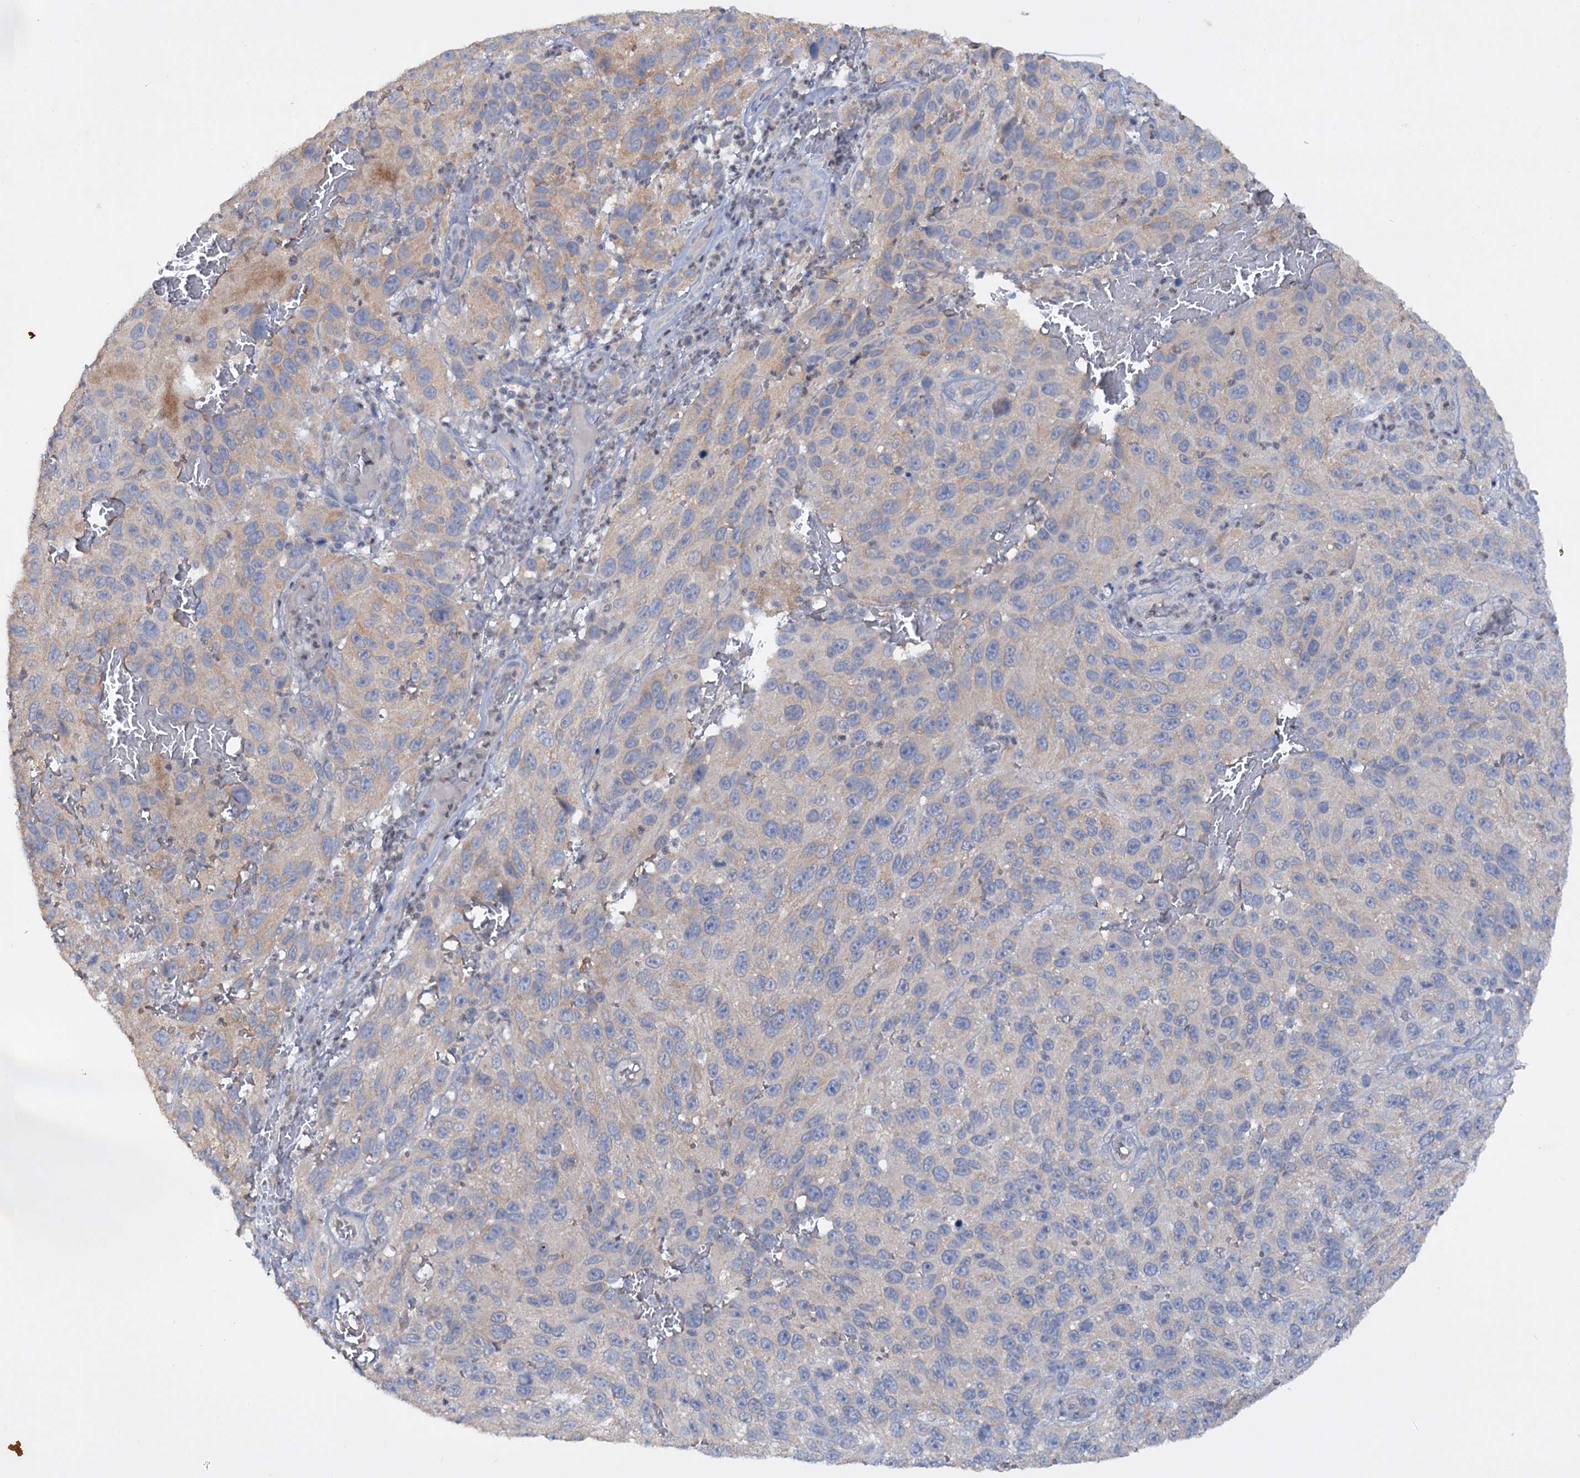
{"staining": {"intensity": "negative", "quantity": "none", "location": "none"}, "tissue": "melanoma", "cell_type": "Tumor cells", "image_type": "cancer", "snomed": [{"axis": "morphology", "description": "Malignant melanoma, NOS"}, {"axis": "topography", "description": "Skin"}], "caption": "IHC micrograph of neoplastic tissue: human malignant melanoma stained with DAB (3,3'-diaminobenzidine) demonstrates no significant protein expression in tumor cells.", "gene": "ETFBKMT", "patient": {"sex": "female", "age": 96}}